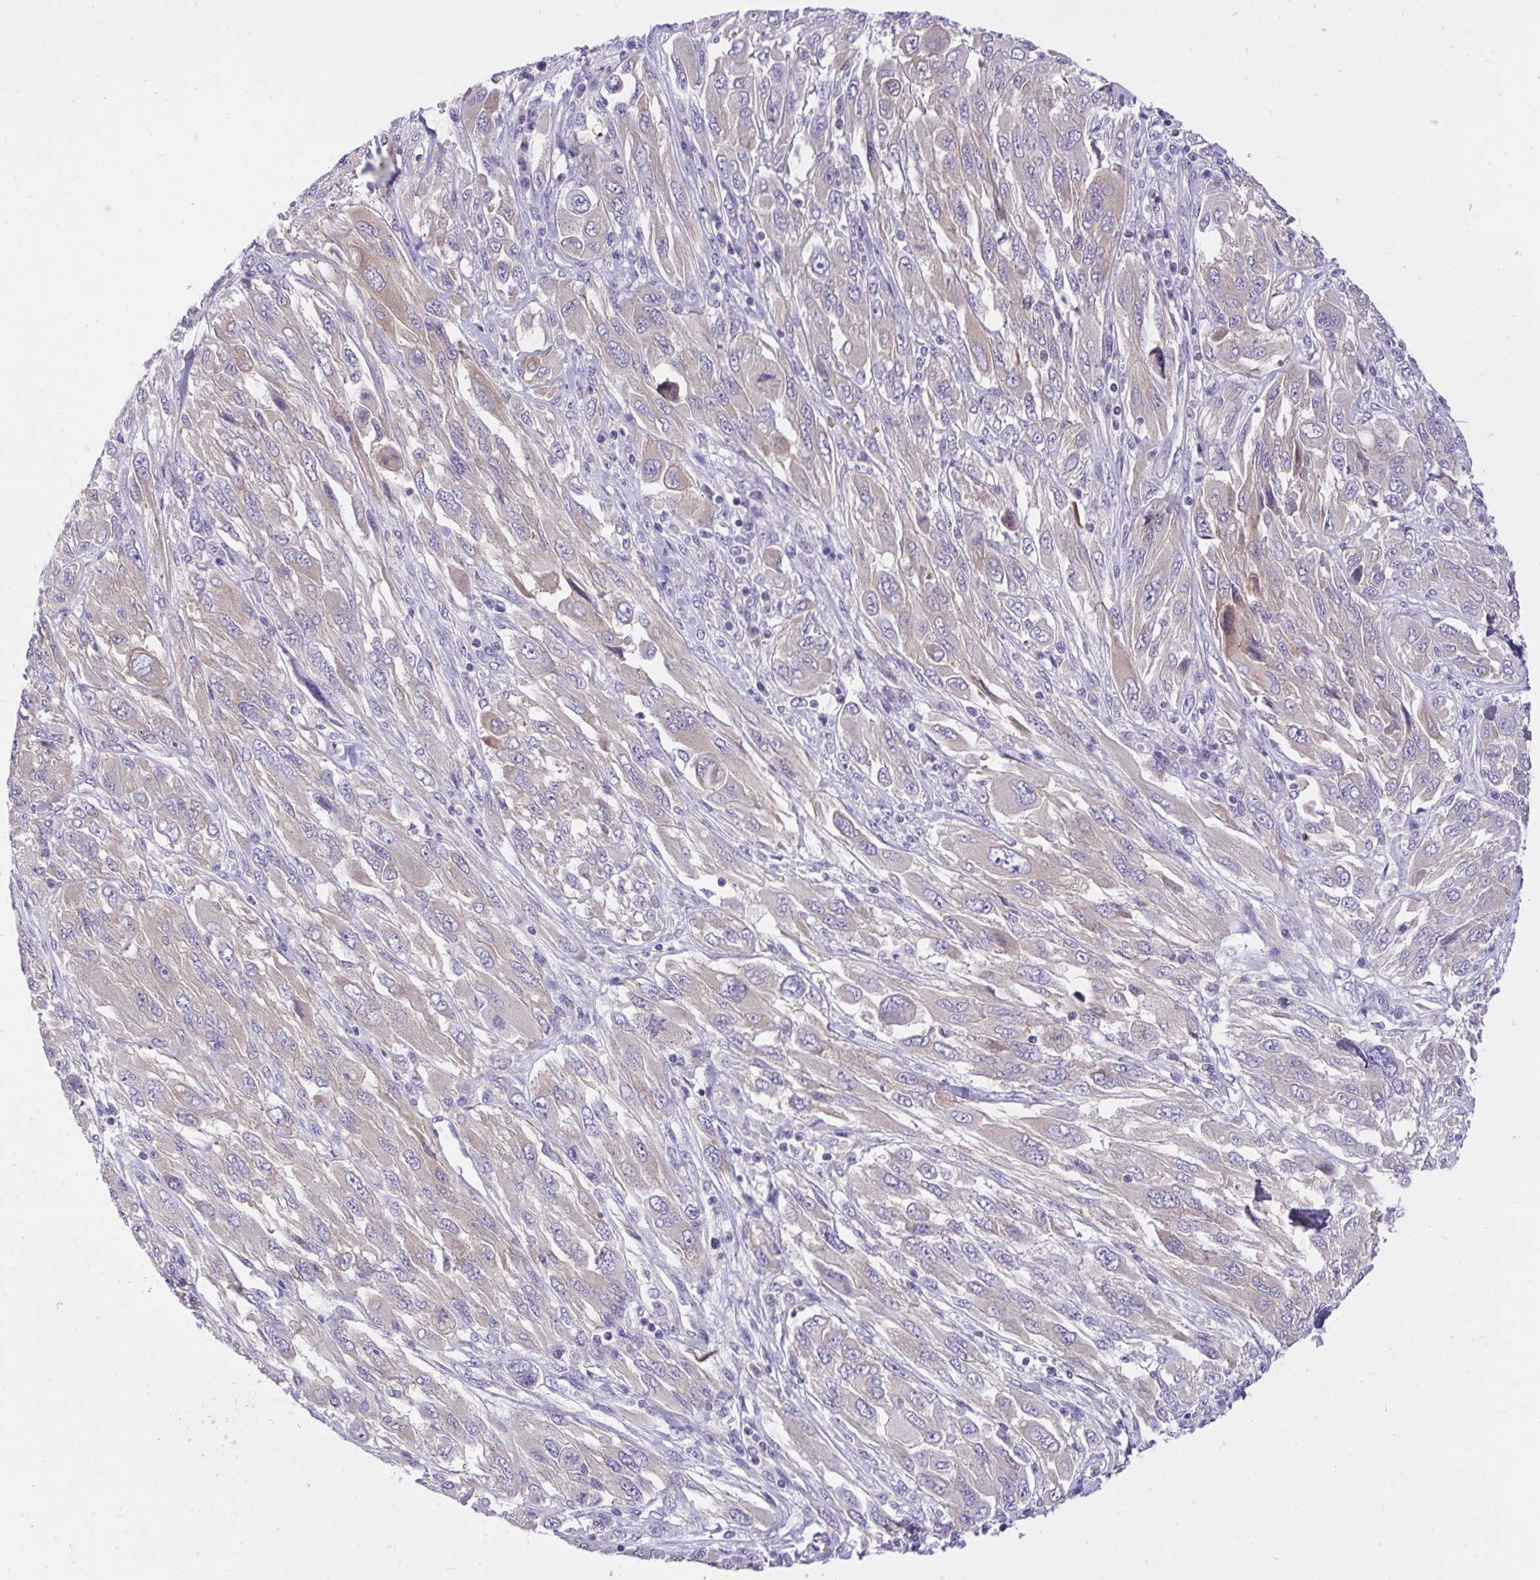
{"staining": {"intensity": "weak", "quantity": "<25%", "location": "cytoplasmic/membranous"}, "tissue": "melanoma", "cell_type": "Tumor cells", "image_type": "cancer", "snomed": [{"axis": "morphology", "description": "Malignant melanoma, NOS"}, {"axis": "topography", "description": "Skin"}], "caption": "Immunohistochemistry image of melanoma stained for a protein (brown), which shows no expression in tumor cells.", "gene": "TLN2", "patient": {"sex": "female", "age": 91}}